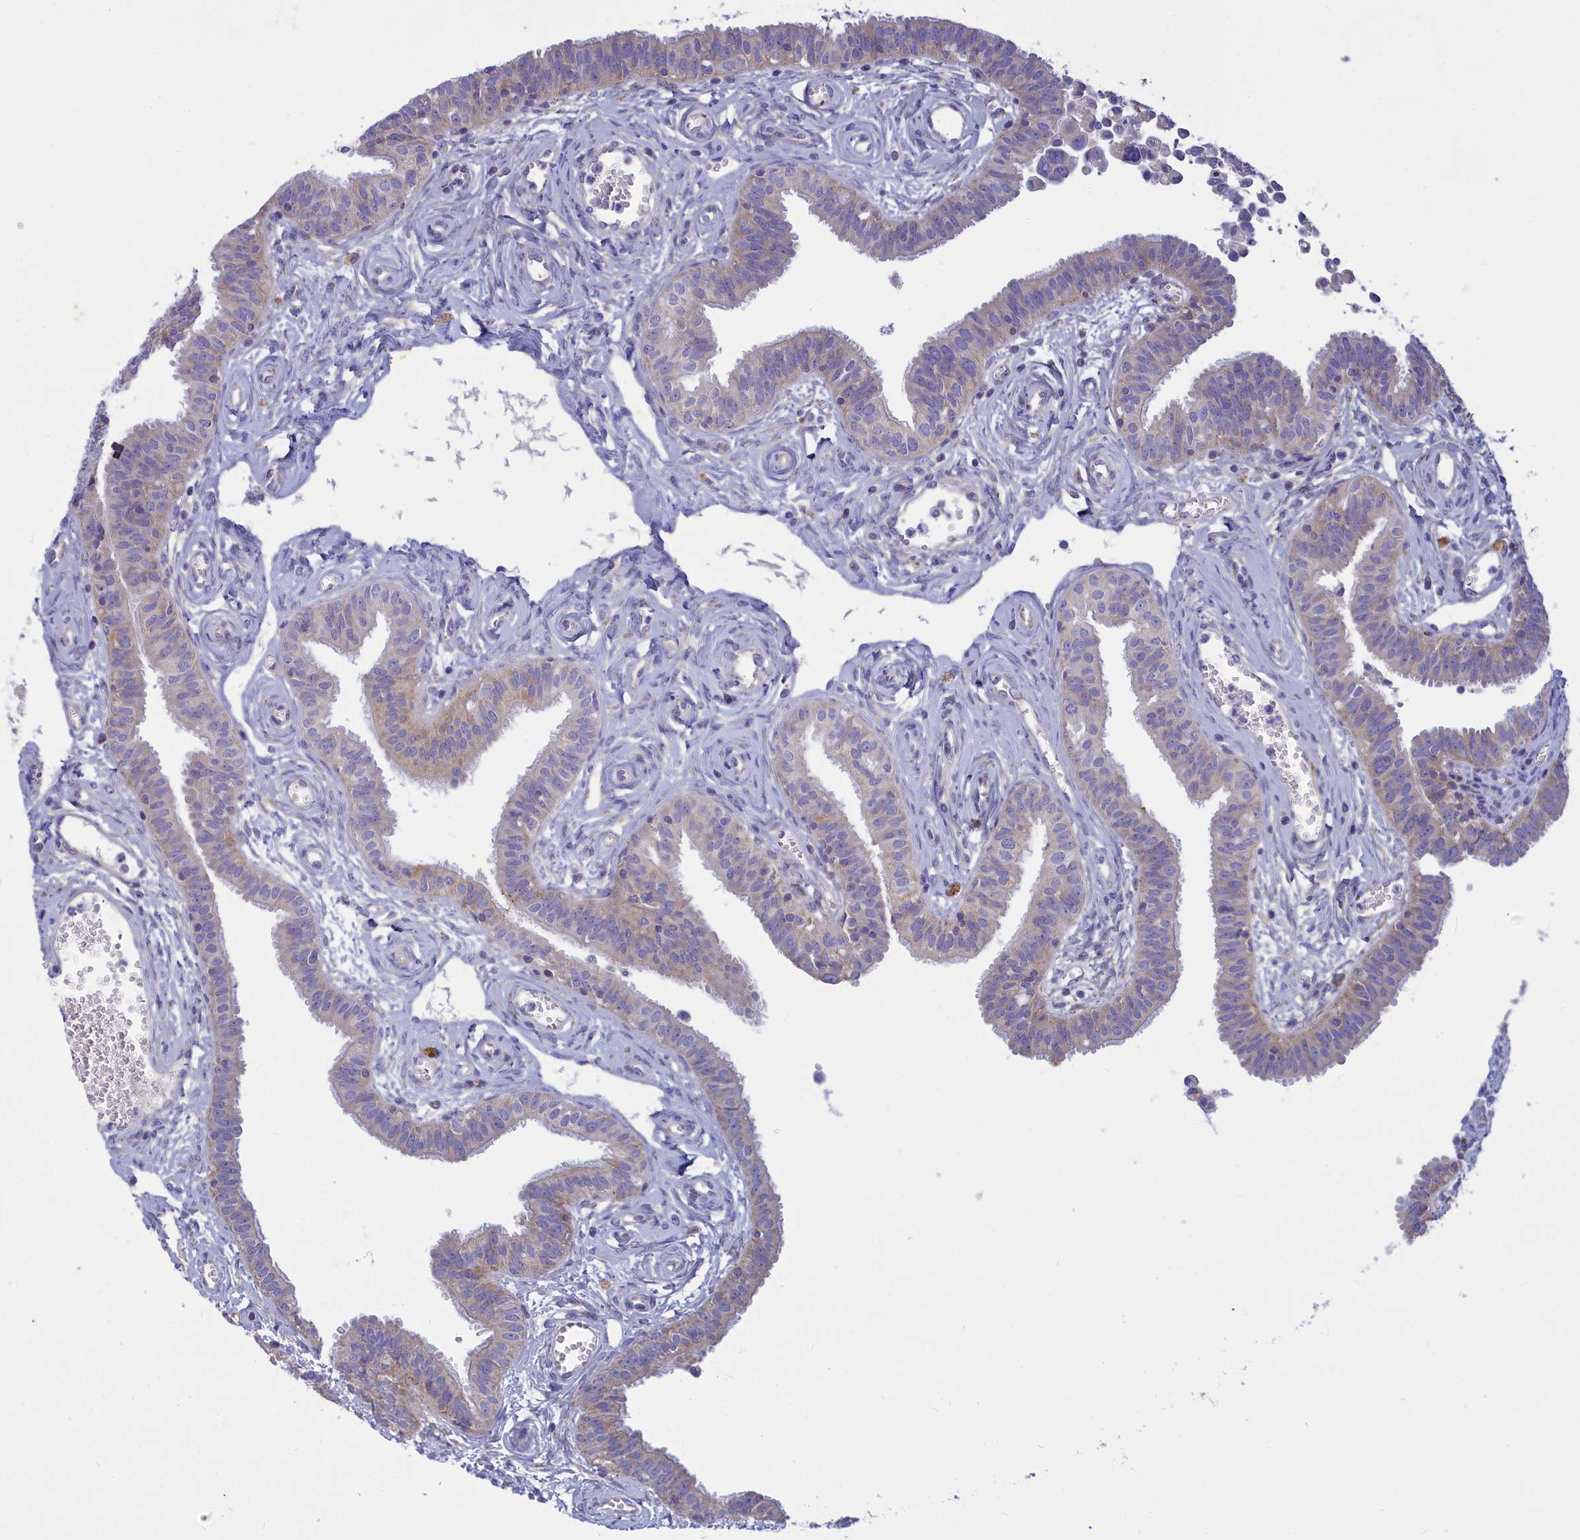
{"staining": {"intensity": "weak", "quantity": "25%-75%", "location": "cytoplasmic/membranous"}, "tissue": "fallopian tube", "cell_type": "Glandular cells", "image_type": "normal", "snomed": [{"axis": "morphology", "description": "Normal tissue, NOS"}, {"axis": "morphology", "description": "Carcinoma, NOS"}, {"axis": "topography", "description": "Fallopian tube"}, {"axis": "topography", "description": "Ovary"}], "caption": "Immunohistochemistry image of benign human fallopian tube stained for a protein (brown), which reveals low levels of weak cytoplasmic/membranous positivity in approximately 25%-75% of glandular cells.", "gene": "TMEM30B", "patient": {"sex": "female", "age": 59}}